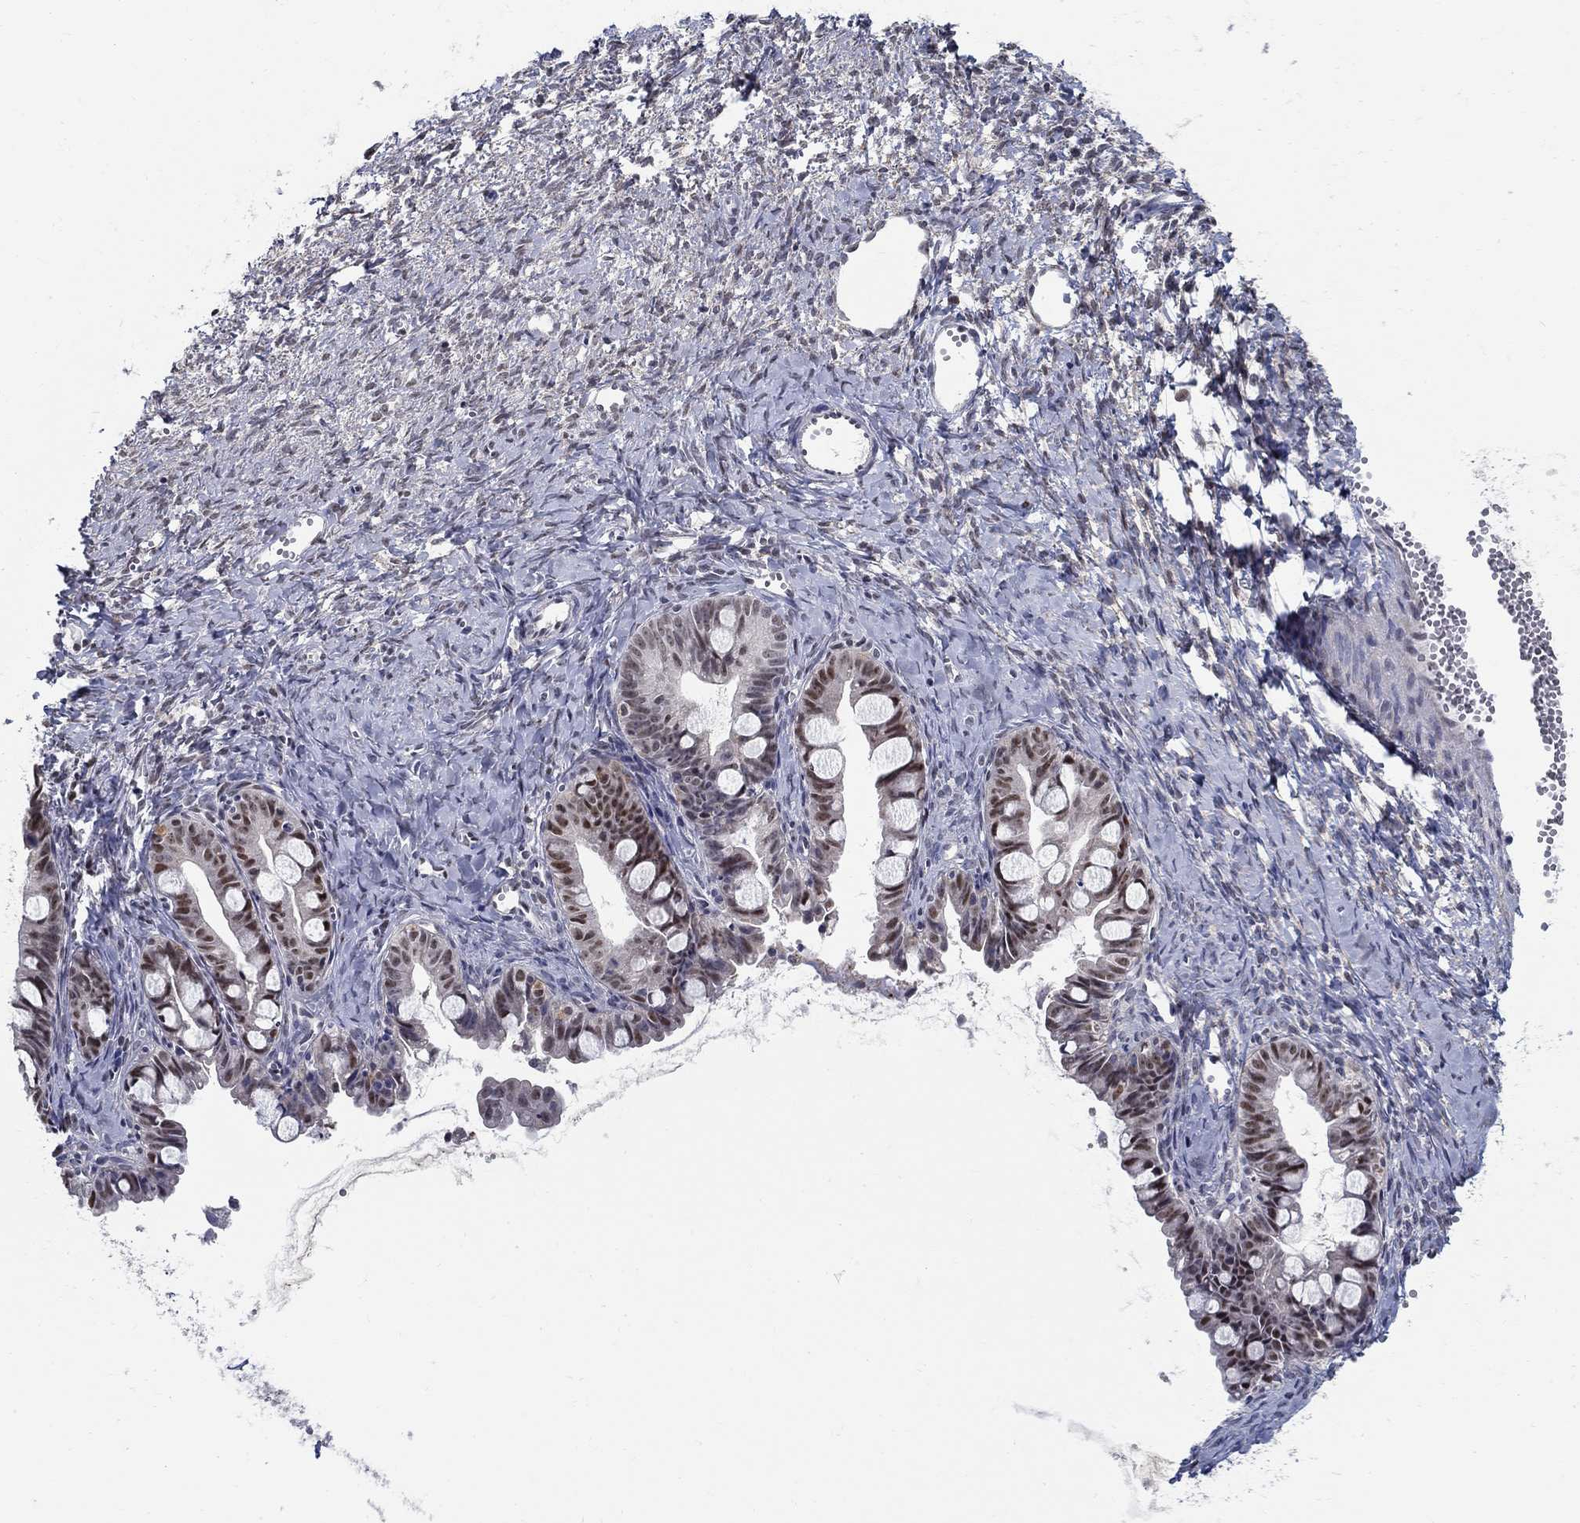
{"staining": {"intensity": "strong", "quantity": "<25%", "location": "nuclear"}, "tissue": "ovarian cancer", "cell_type": "Tumor cells", "image_type": "cancer", "snomed": [{"axis": "morphology", "description": "Cystadenocarcinoma, mucinous, NOS"}, {"axis": "topography", "description": "Ovary"}], "caption": "IHC image of human ovarian cancer (mucinous cystadenocarcinoma) stained for a protein (brown), which reveals medium levels of strong nuclear expression in approximately <25% of tumor cells.", "gene": "C16orf46", "patient": {"sex": "female", "age": 63}}